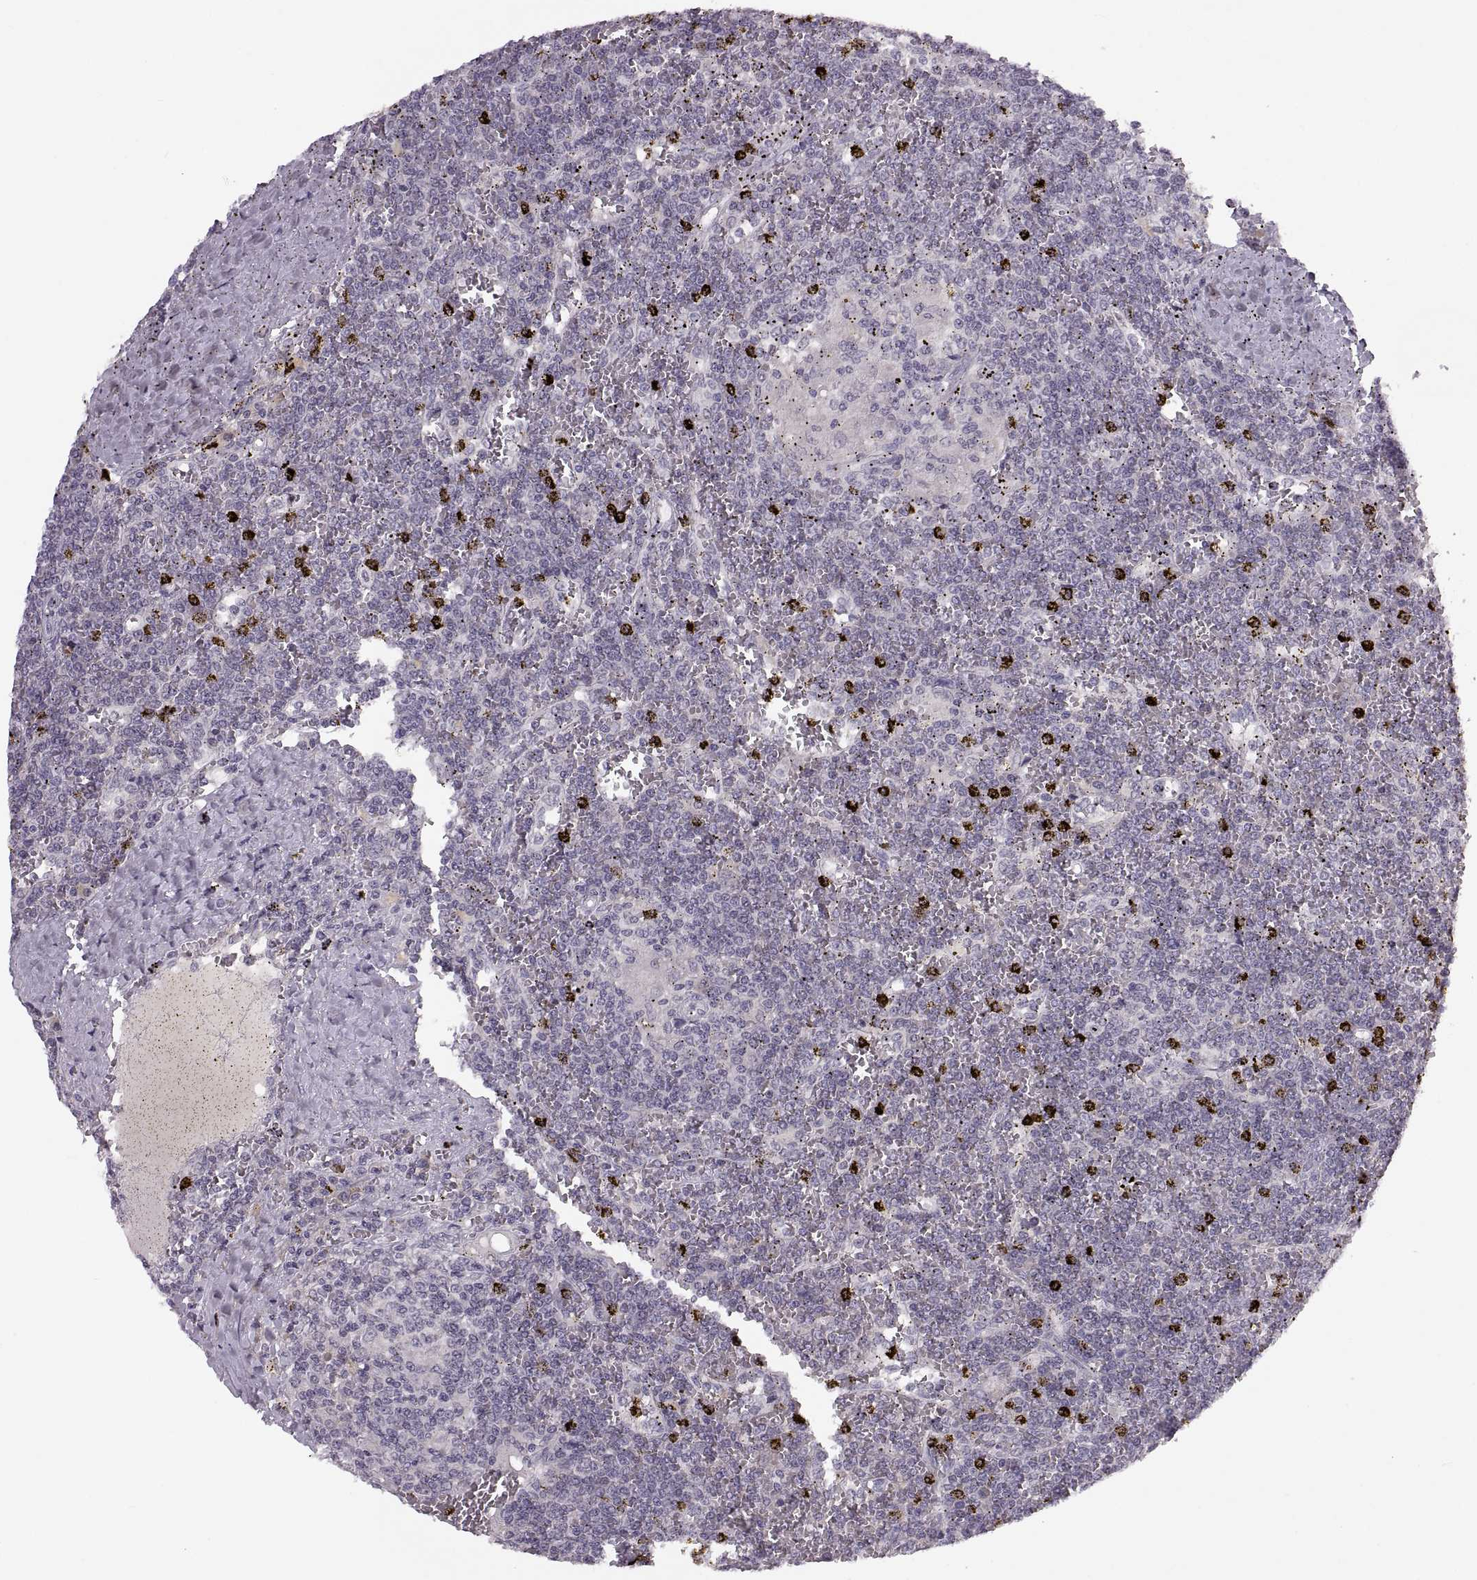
{"staining": {"intensity": "negative", "quantity": "none", "location": "none"}, "tissue": "lymphoma", "cell_type": "Tumor cells", "image_type": "cancer", "snomed": [{"axis": "morphology", "description": "Malignant lymphoma, non-Hodgkin's type, Low grade"}, {"axis": "topography", "description": "Spleen"}], "caption": "This is a photomicrograph of immunohistochemistry (IHC) staining of malignant lymphoma, non-Hodgkin's type (low-grade), which shows no positivity in tumor cells. (DAB IHC, high magnification).", "gene": "ADH6", "patient": {"sex": "female", "age": 19}}